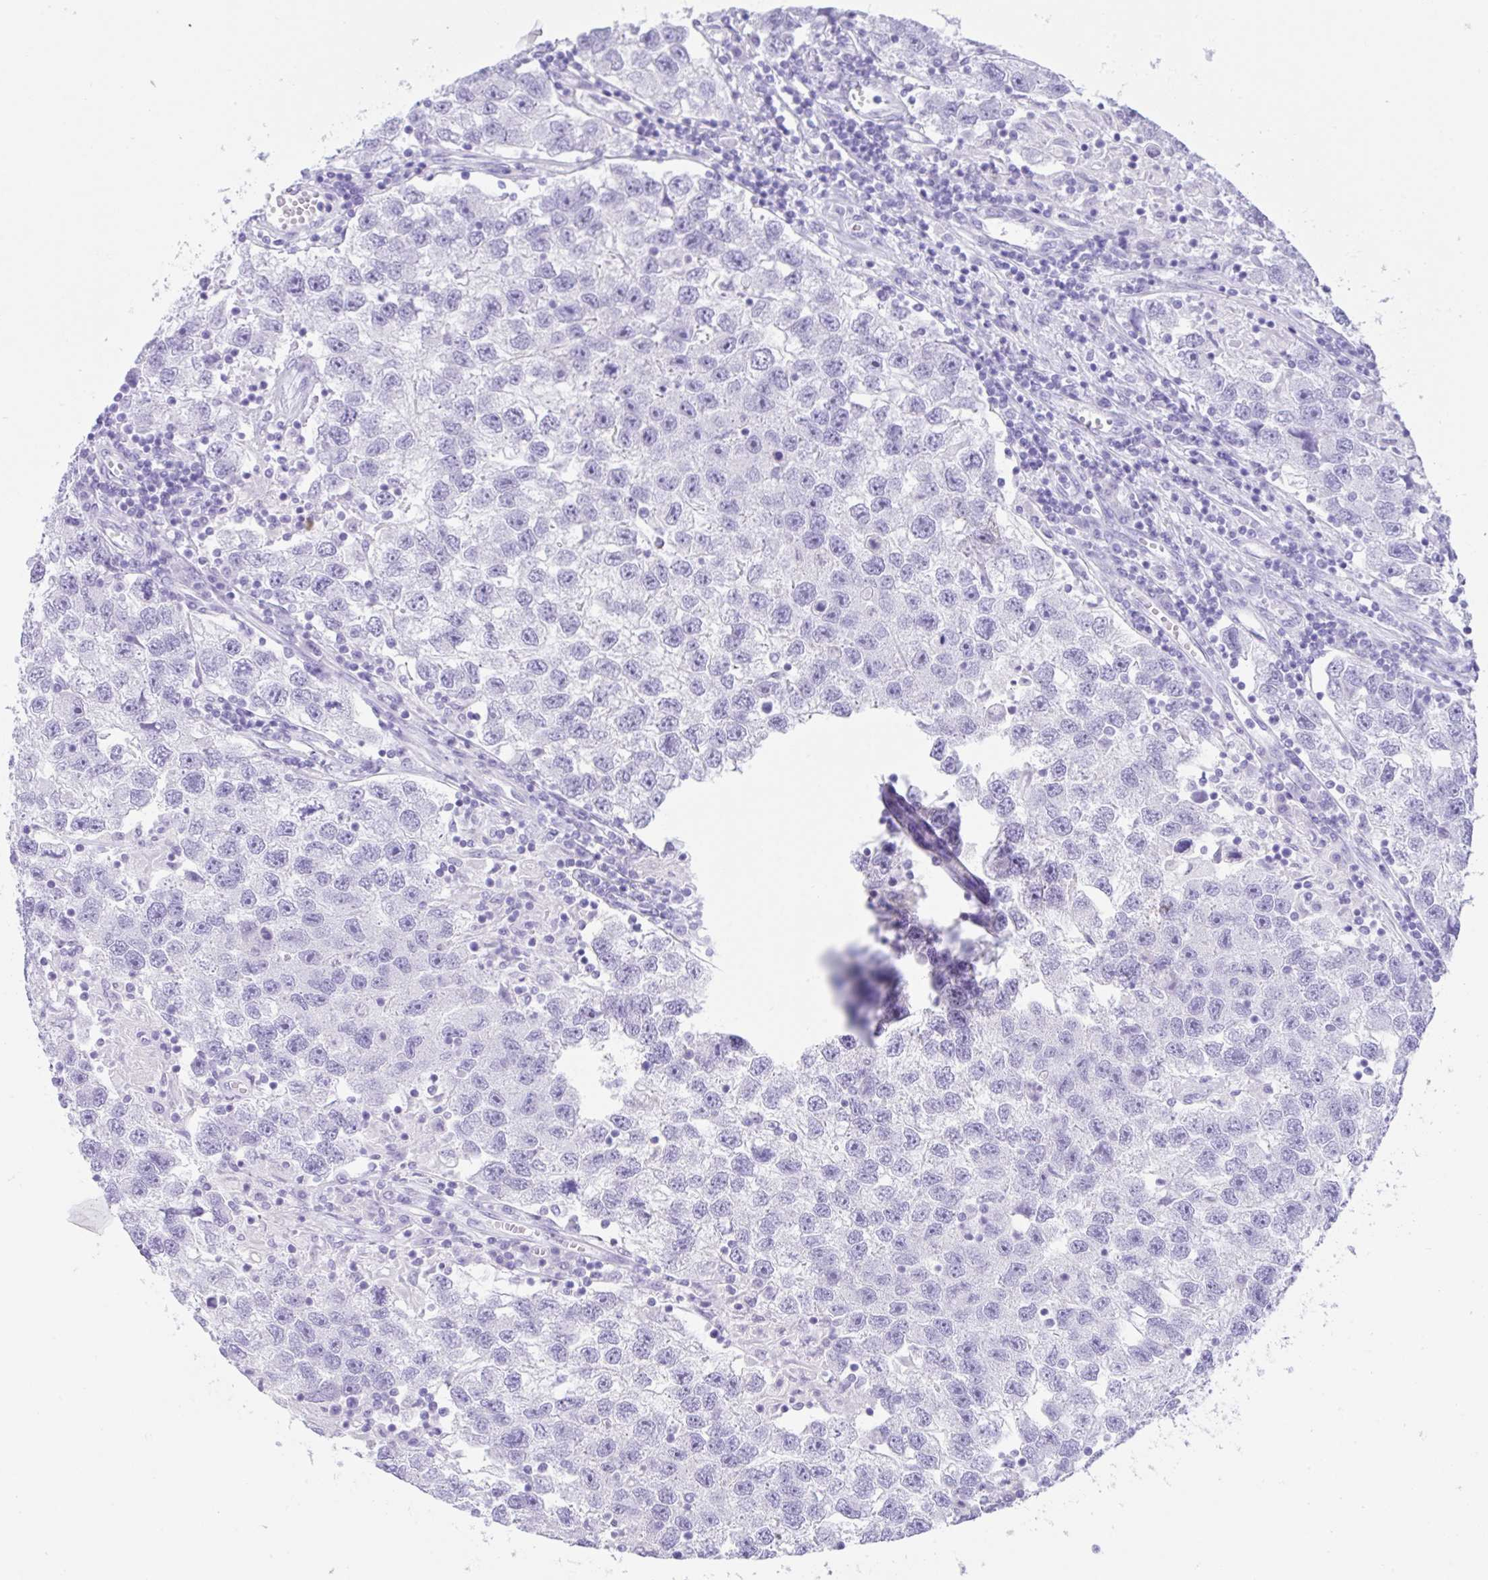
{"staining": {"intensity": "negative", "quantity": "none", "location": "none"}, "tissue": "testis cancer", "cell_type": "Tumor cells", "image_type": "cancer", "snomed": [{"axis": "morphology", "description": "Seminoma, NOS"}, {"axis": "topography", "description": "Testis"}], "caption": "Human testis seminoma stained for a protein using IHC reveals no expression in tumor cells.", "gene": "CPA1", "patient": {"sex": "male", "age": 26}}